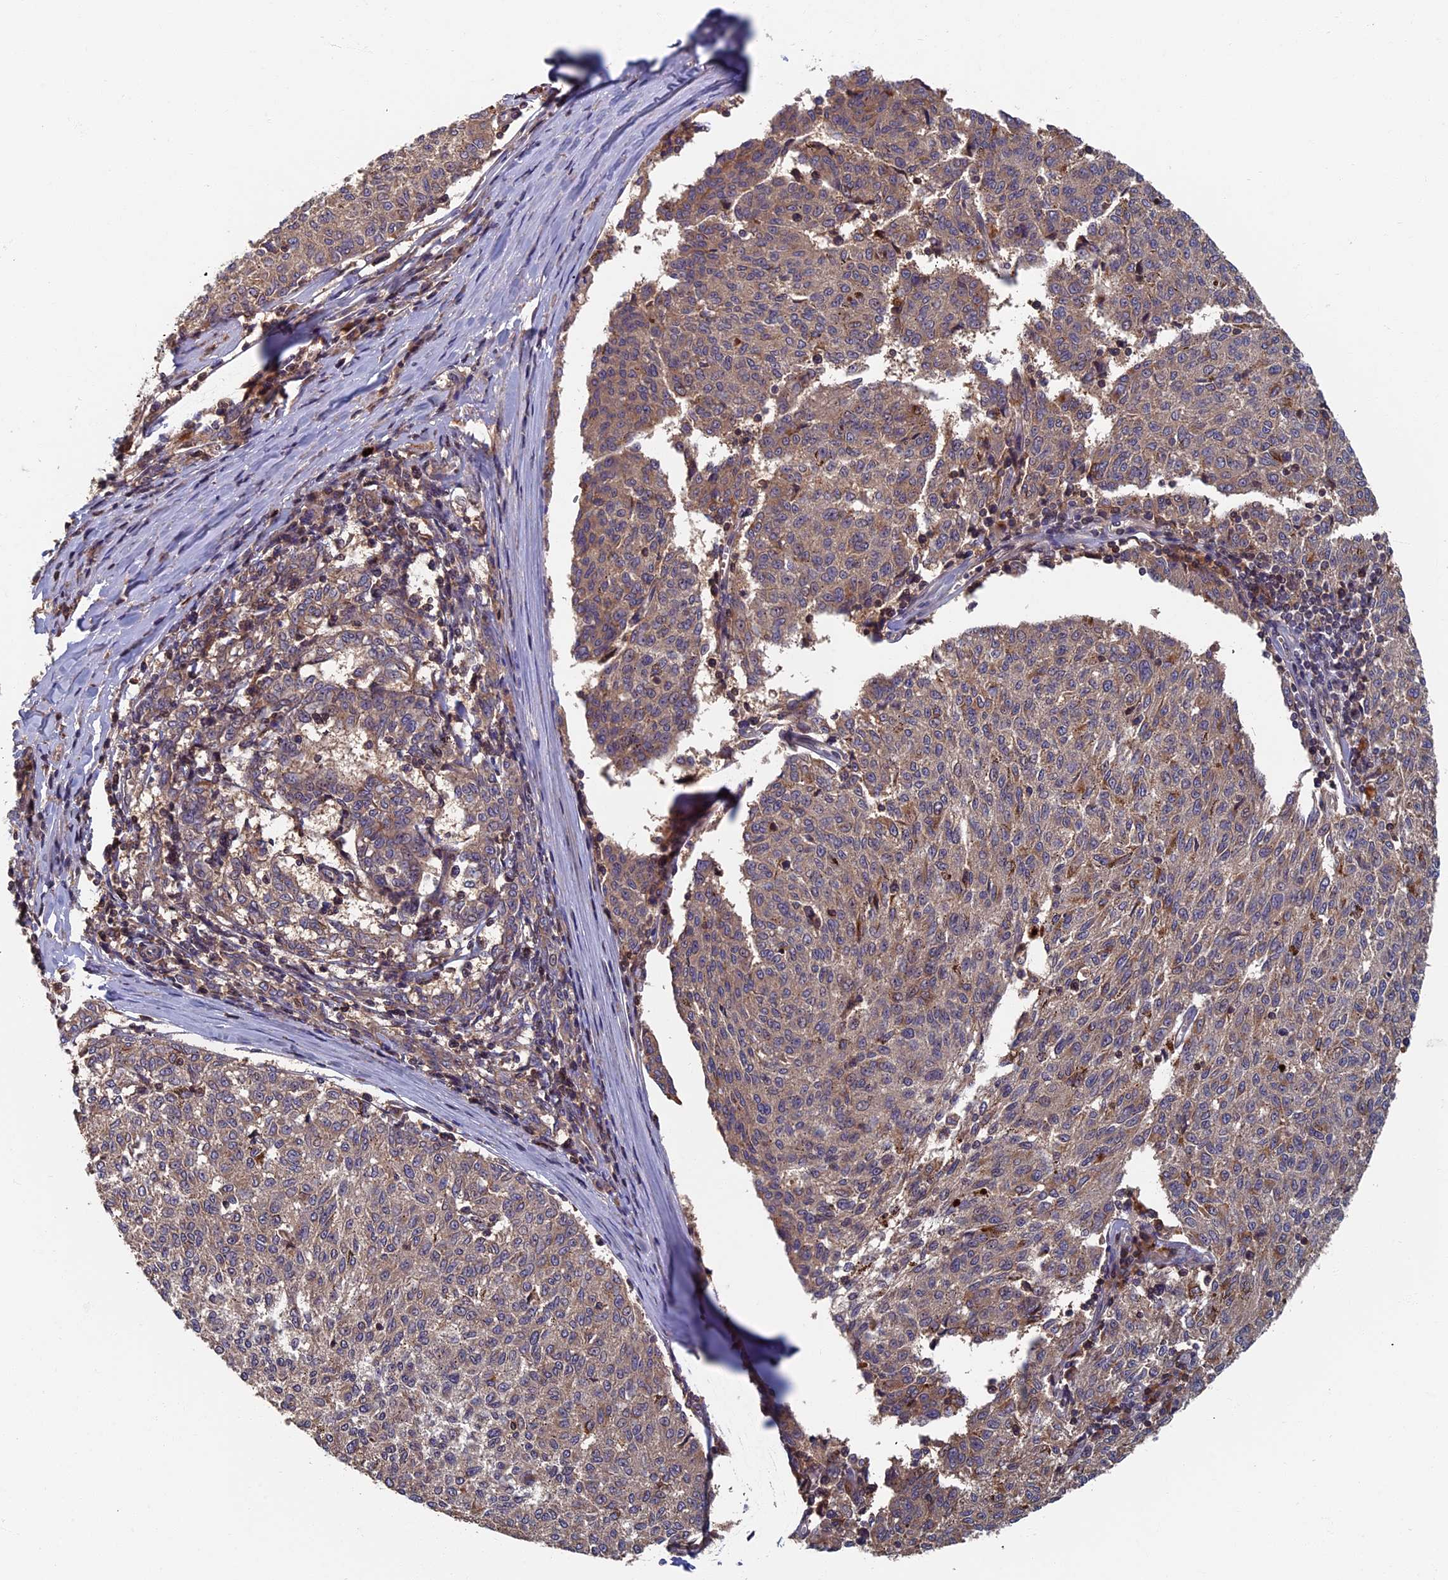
{"staining": {"intensity": "moderate", "quantity": ">75%", "location": "cytoplasmic/membranous"}, "tissue": "melanoma", "cell_type": "Tumor cells", "image_type": "cancer", "snomed": [{"axis": "morphology", "description": "Malignant melanoma, NOS"}, {"axis": "topography", "description": "Skin"}], "caption": "An image of malignant melanoma stained for a protein shows moderate cytoplasmic/membranous brown staining in tumor cells.", "gene": "TNK2", "patient": {"sex": "female", "age": 72}}